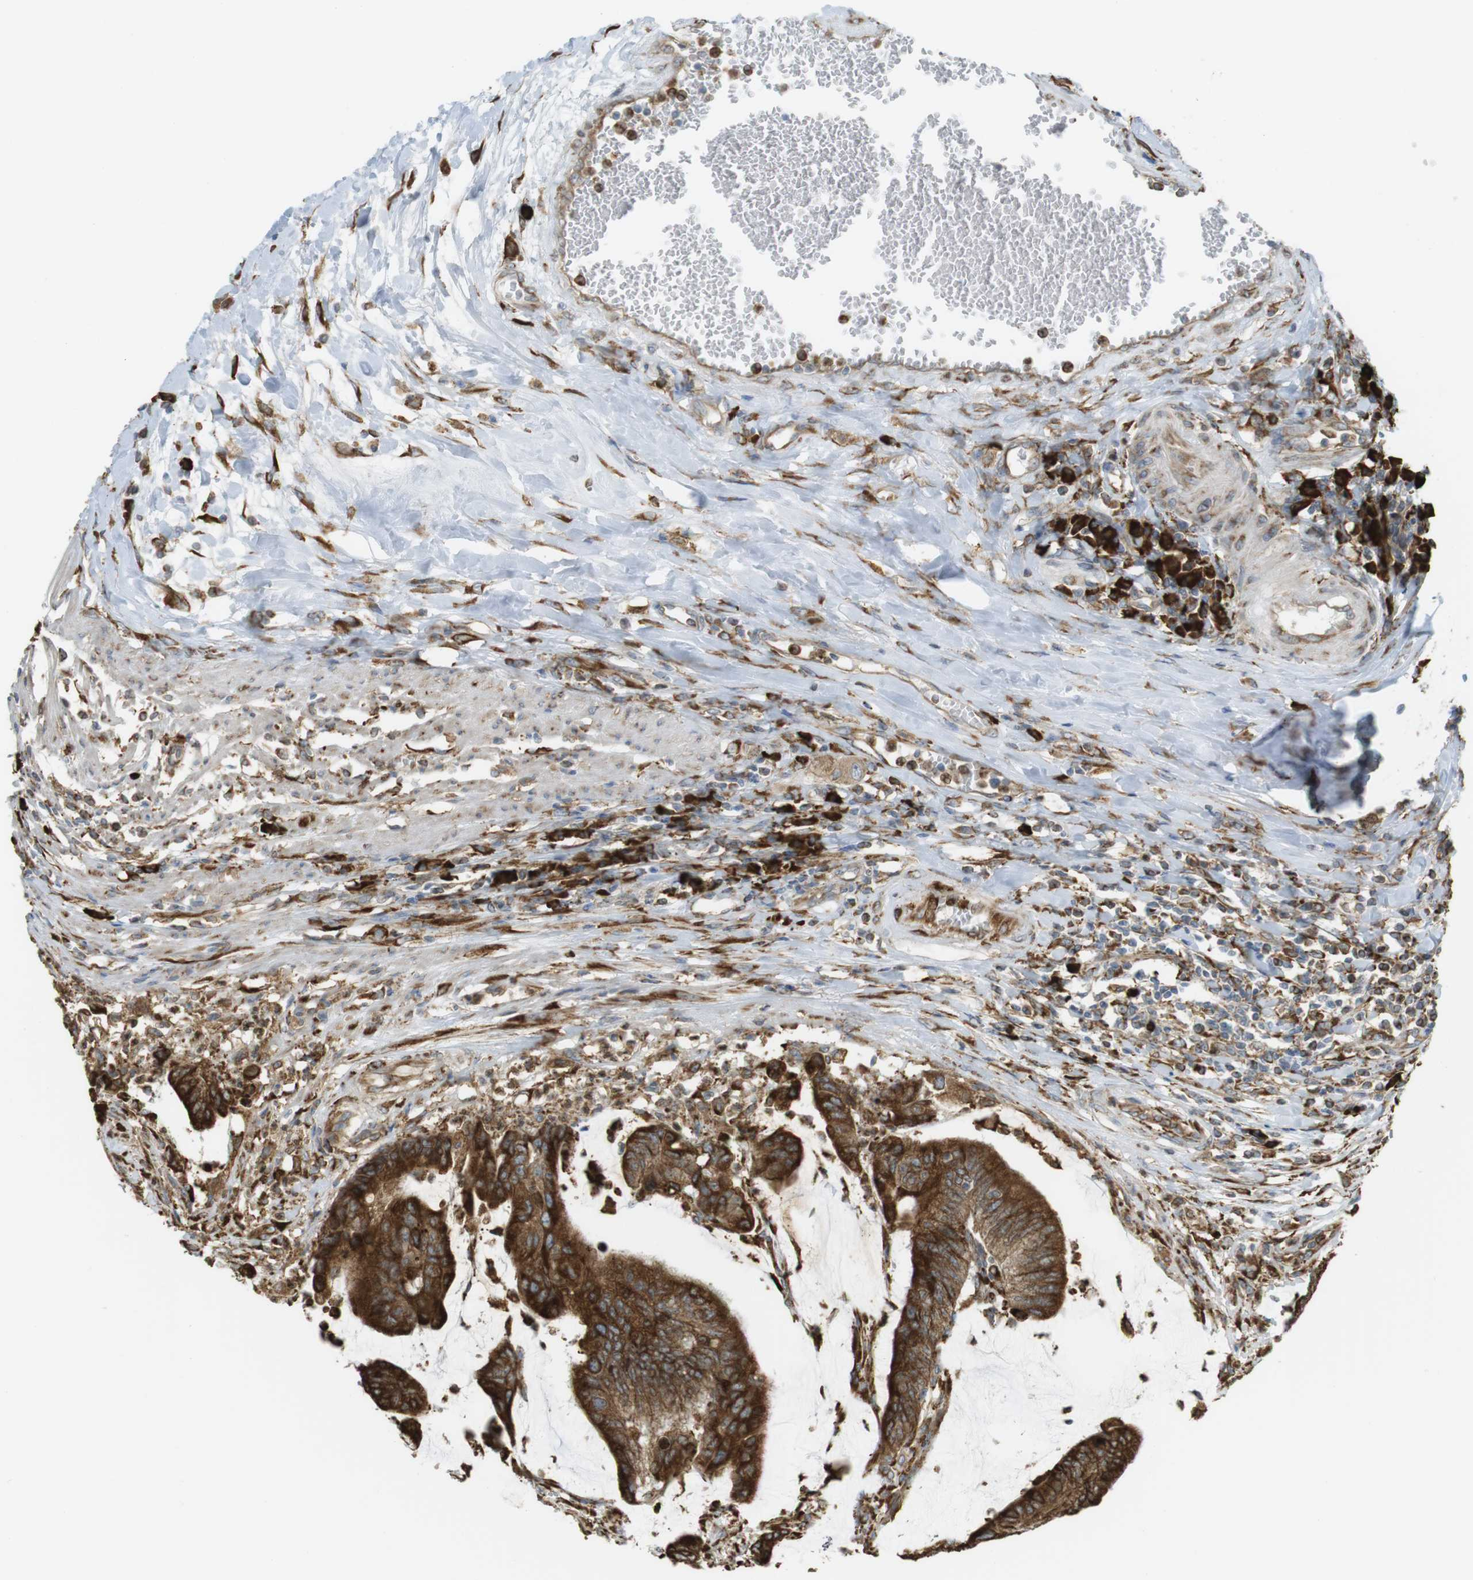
{"staining": {"intensity": "strong", "quantity": ">75%", "location": "cytoplasmic/membranous"}, "tissue": "colorectal cancer", "cell_type": "Tumor cells", "image_type": "cancer", "snomed": [{"axis": "morphology", "description": "Adenocarcinoma, NOS"}, {"axis": "topography", "description": "Rectum"}], "caption": "An immunohistochemistry micrograph of tumor tissue is shown. Protein staining in brown highlights strong cytoplasmic/membranous positivity in colorectal cancer (adenocarcinoma) within tumor cells.", "gene": "MBOAT2", "patient": {"sex": "female", "age": 66}}